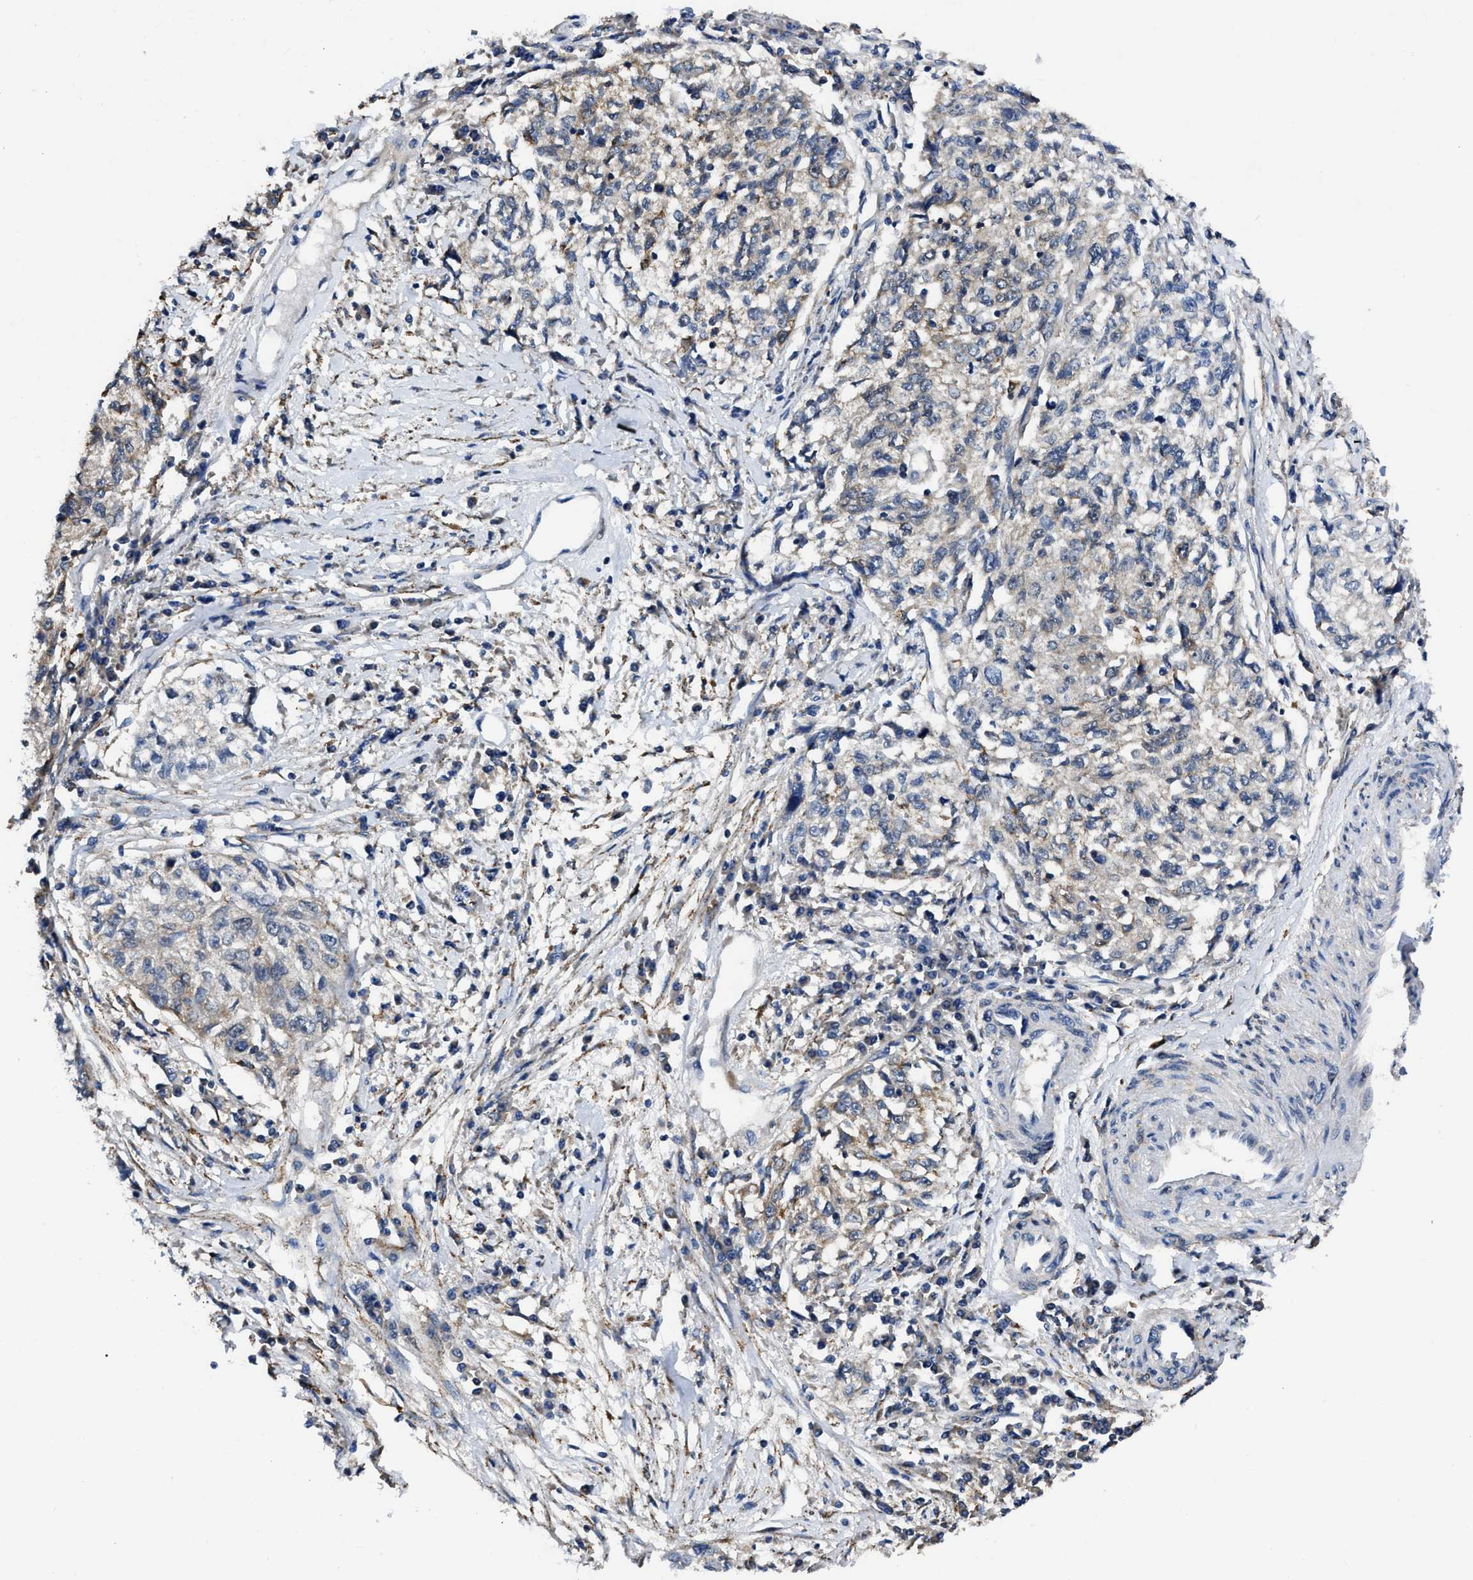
{"staining": {"intensity": "negative", "quantity": "none", "location": "none"}, "tissue": "cervical cancer", "cell_type": "Tumor cells", "image_type": "cancer", "snomed": [{"axis": "morphology", "description": "Squamous cell carcinoma, NOS"}, {"axis": "topography", "description": "Cervix"}], "caption": "DAB immunohistochemical staining of human cervical squamous cell carcinoma reveals no significant expression in tumor cells.", "gene": "GET4", "patient": {"sex": "female", "age": 57}}